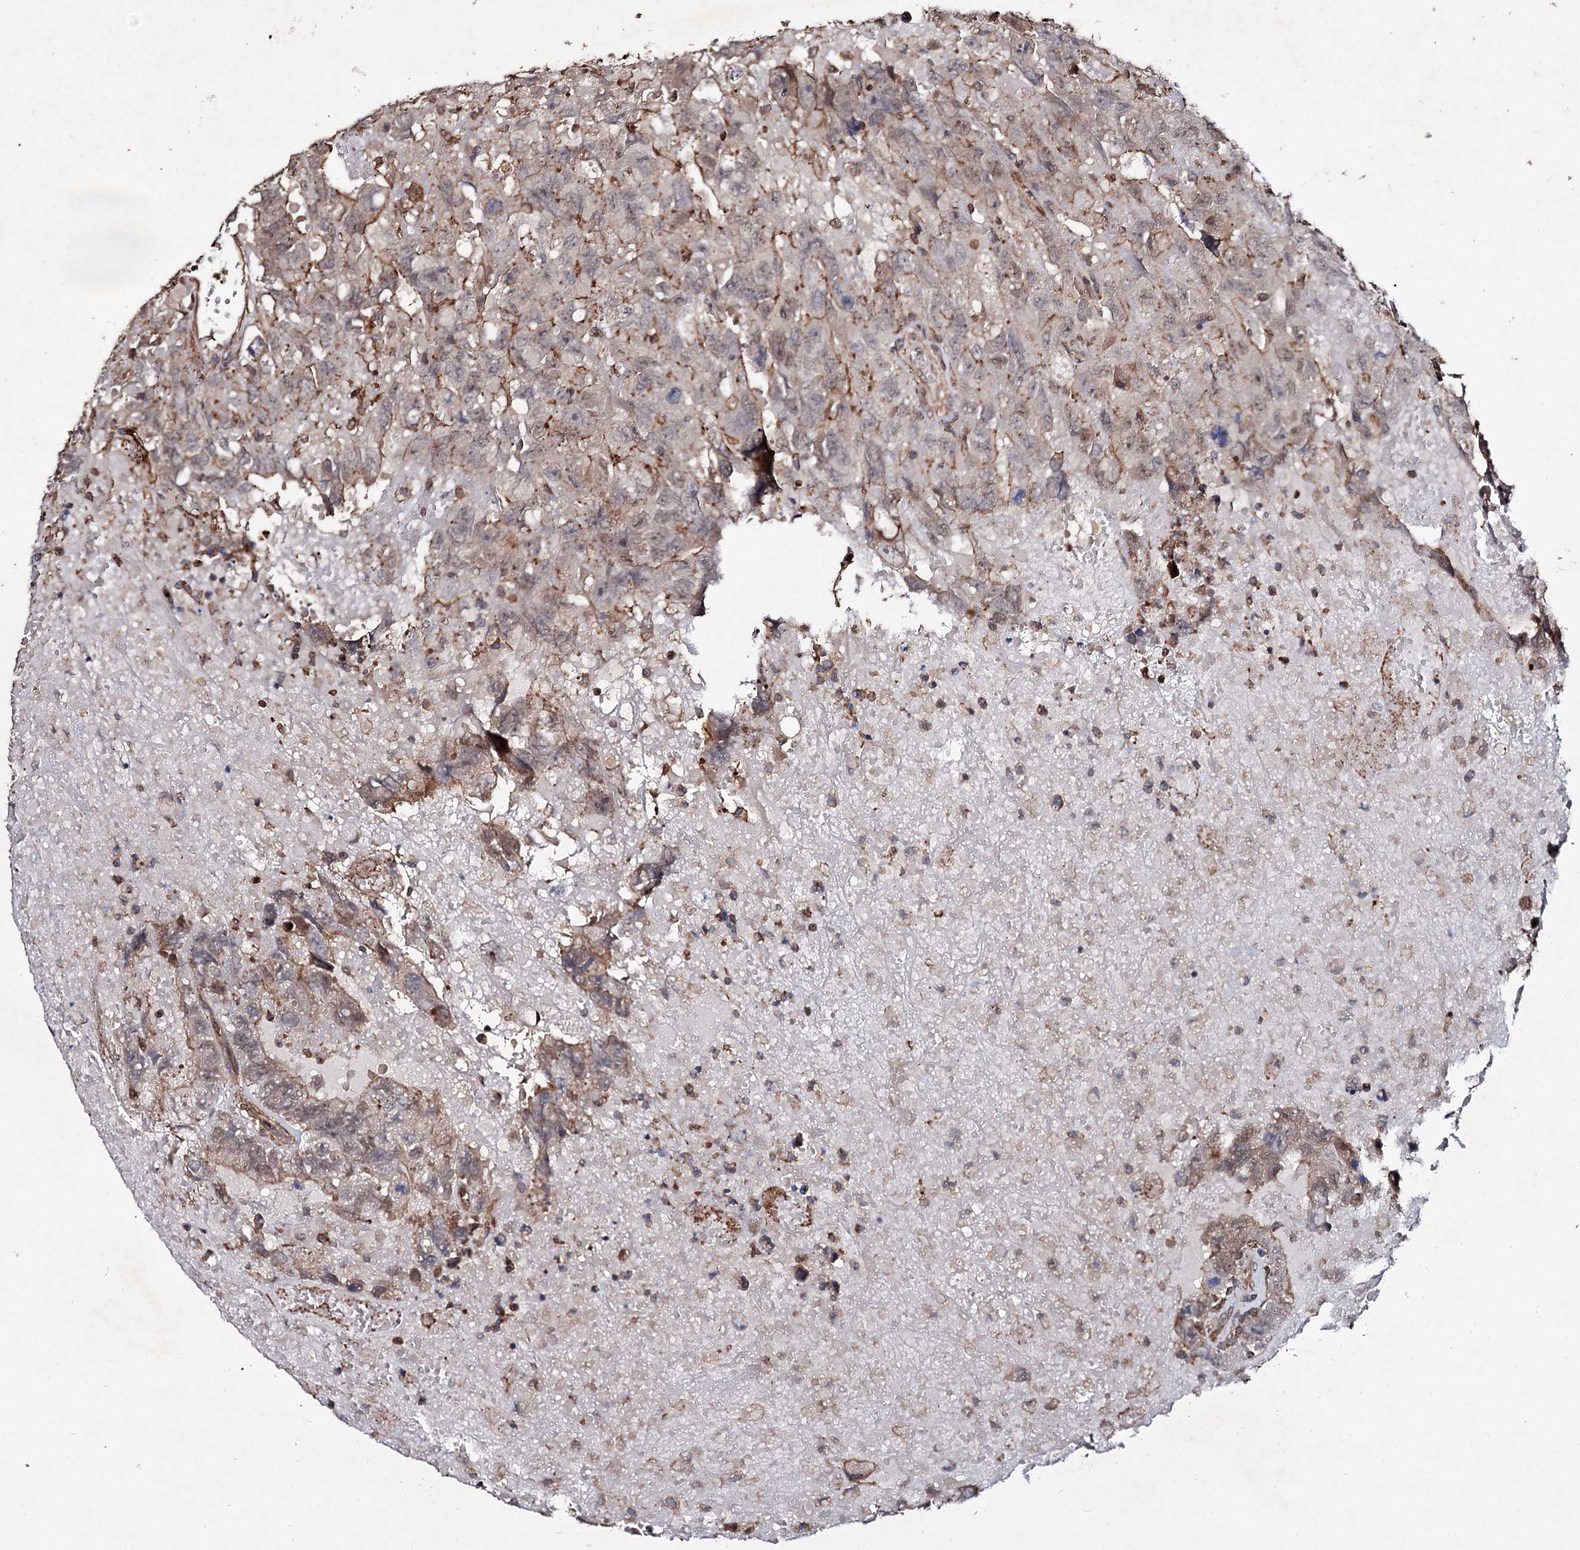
{"staining": {"intensity": "moderate", "quantity": "25%-75%", "location": "cytoplasmic/membranous"}, "tissue": "testis cancer", "cell_type": "Tumor cells", "image_type": "cancer", "snomed": [{"axis": "morphology", "description": "Carcinoma, Embryonal, NOS"}, {"axis": "topography", "description": "Testis"}], "caption": "Immunohistochemistry image of neoplastic tissue: human embryonal carcinoma (testis) stained using IHC displays medium levels of moderate protein expression localized specifically in the cytoplasmic/membranous of tumor cells, appearing as a cytoplasmic/membranous brown color.", "gene": "GRIP1", "patient": {"sex": "male", "age": 45}}